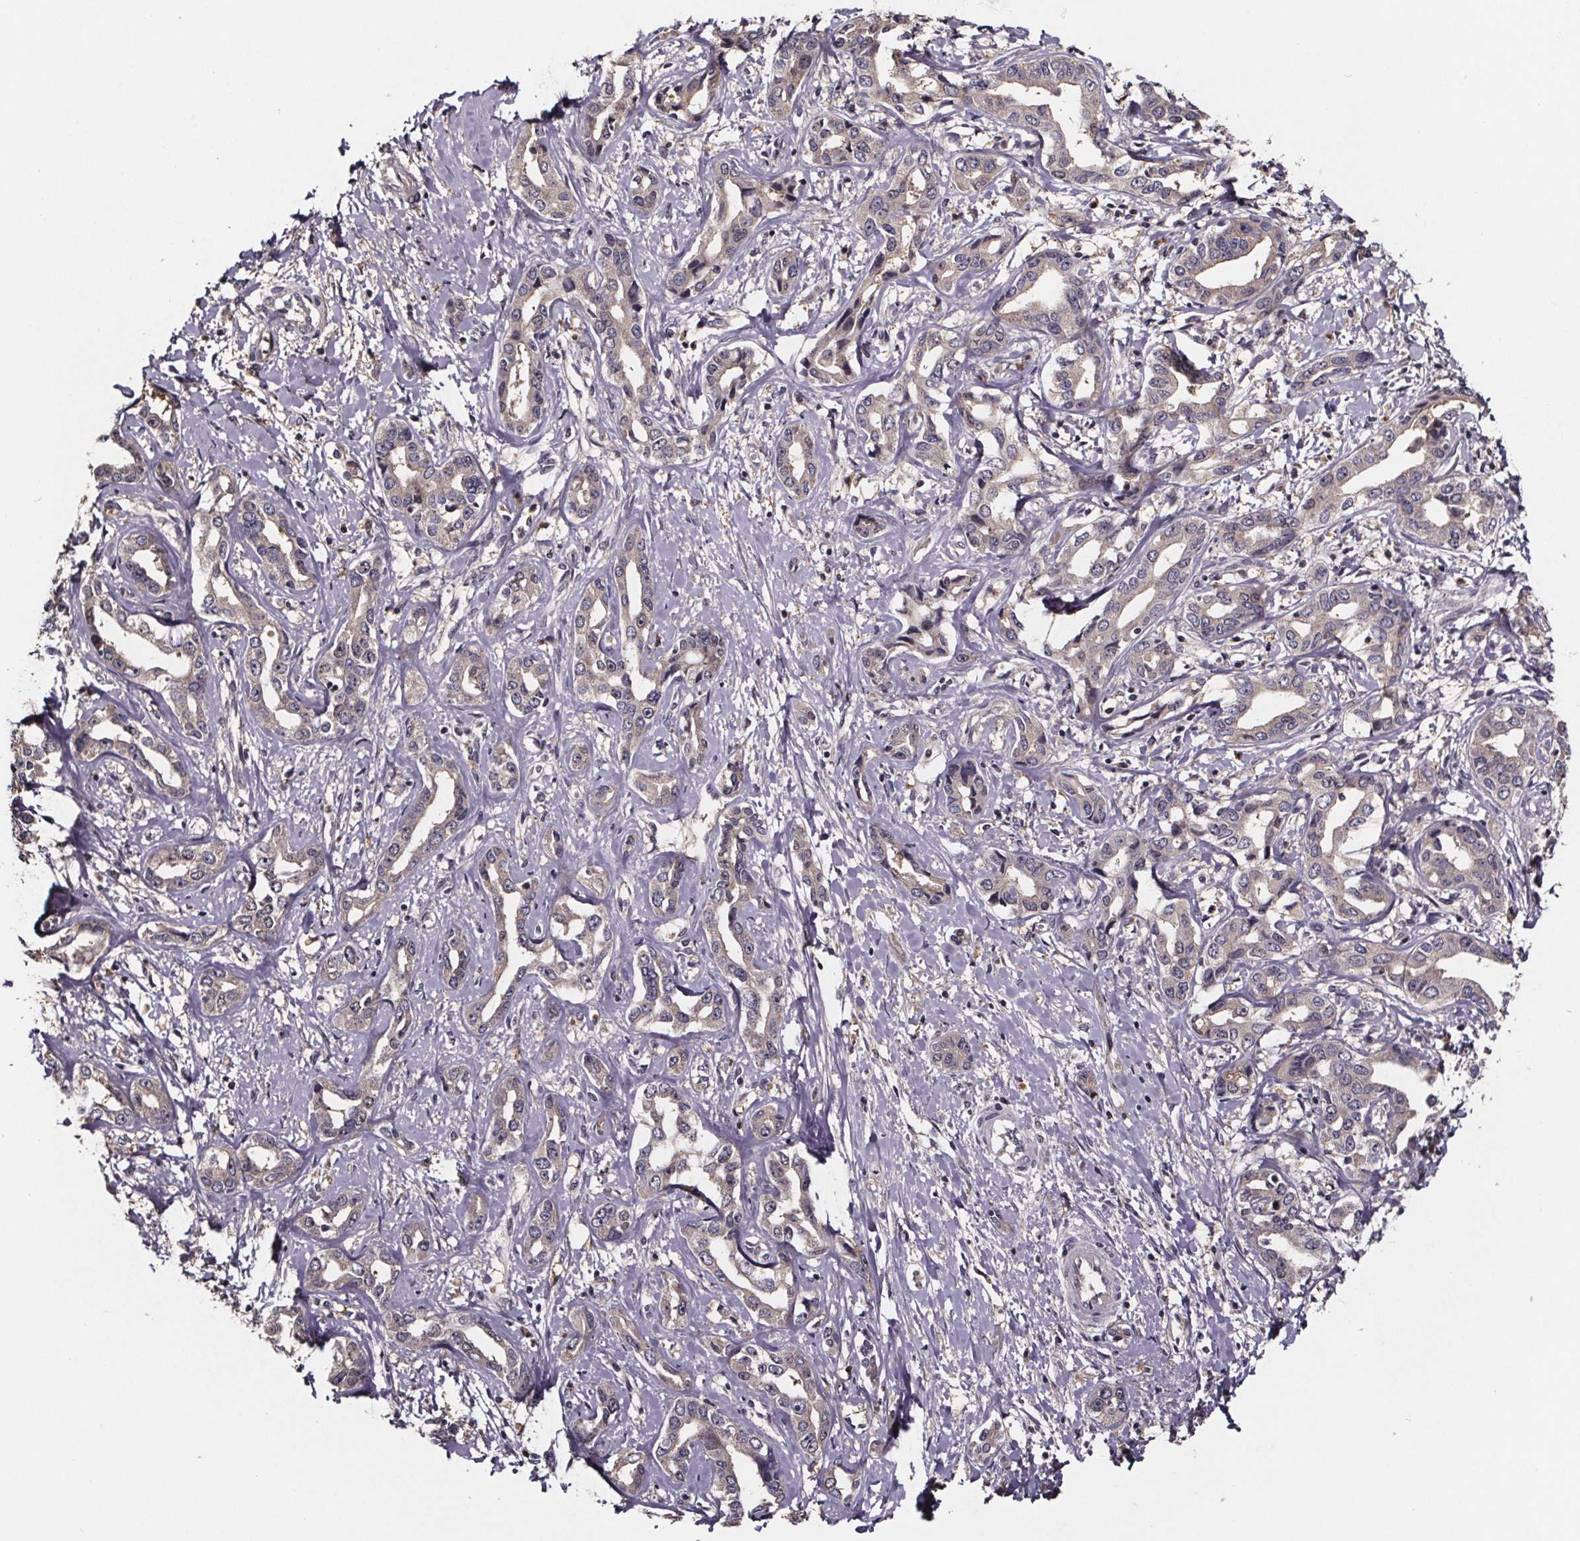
{"staining": {"intensity": "weak", "quantity": "<25%", "location": "cytoplasmic/membranous"}, "tissue": "liver cancer", "cell_type": "Tumor cells", "image_type": "cancer", "snomed": [{"axis": "morphology", "description": "Cholangiocarcinoma"}, {"axis": "topography", "description": "Liver"}], "caption": "High magnification brightfield microscopy of liver cholangiocarcinoma stained with DAB (brown) and counterstained with hematoxylin (blue): tumor cells show no significant positivity. Nuclei are stained in blue.", "gene": "SMIM1", "patient": {"sex": "male", "age": 59}}